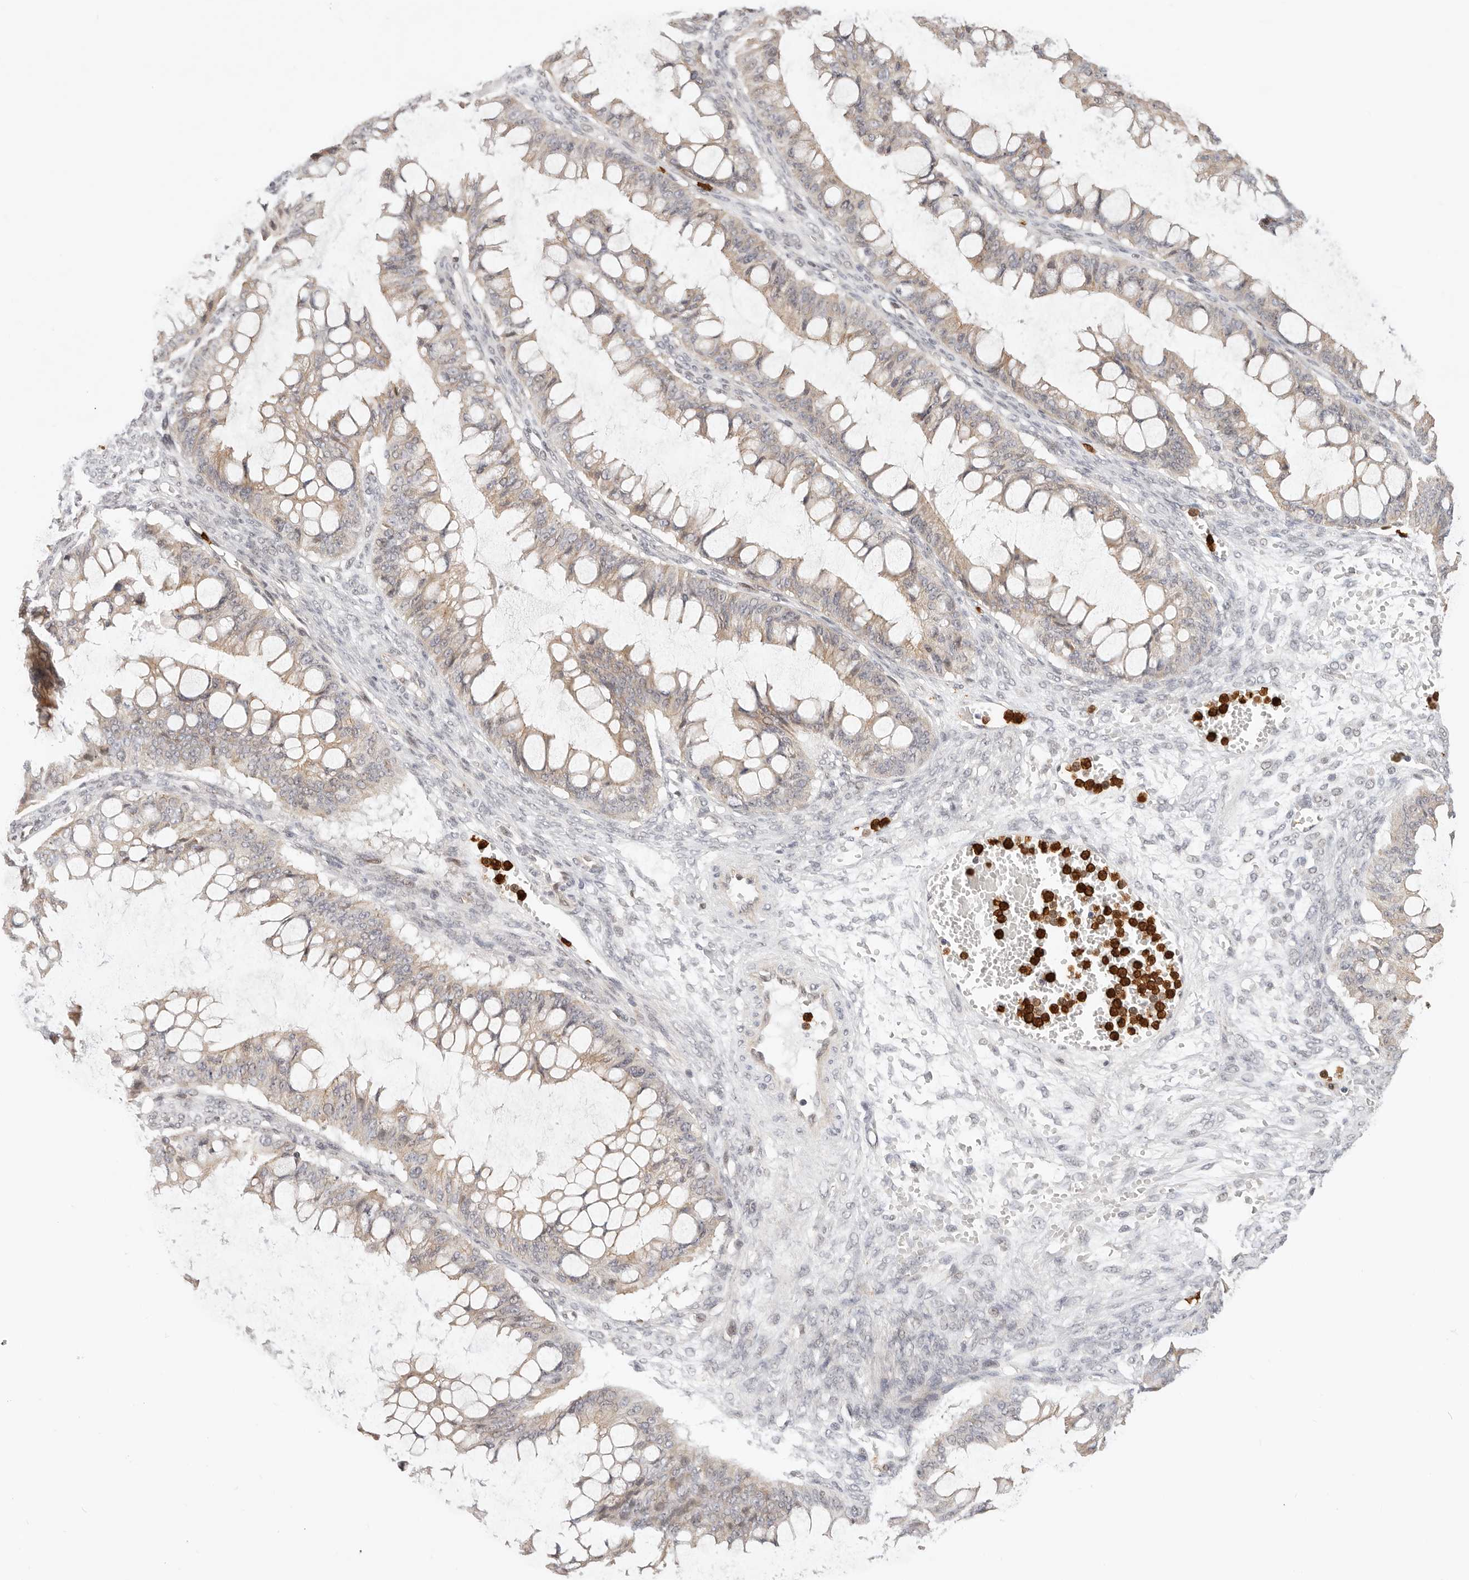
{"staining": {"intensity": "weak", "quantity": ">75%", "location": "cytoplasmic/membranous"}, "tissue": "ovarian cancer", "cell_type": "Tumor cells", "image_type": "cancer", "snomed": [{"axis": "morphology", "description": "Cystadenocarcinoma, mucinous, NOS"}, {"axis": "topography", "description": "Ovary"}], "caption": "Protein expression analysis of mucinous cystadenocarcinoma (ovarian) displays weak cytoplasmic/membranous staining in about >75% of tumor cells. The staining was performed using DAB (3,3'-diaminobenzidine) to visualize the protein expression in brown, while the nuclei were stained in blue with hematoxylin (Magnification: 20x).", "gene": "AFDN", "patient": {"sex": "female", "age": 73}}